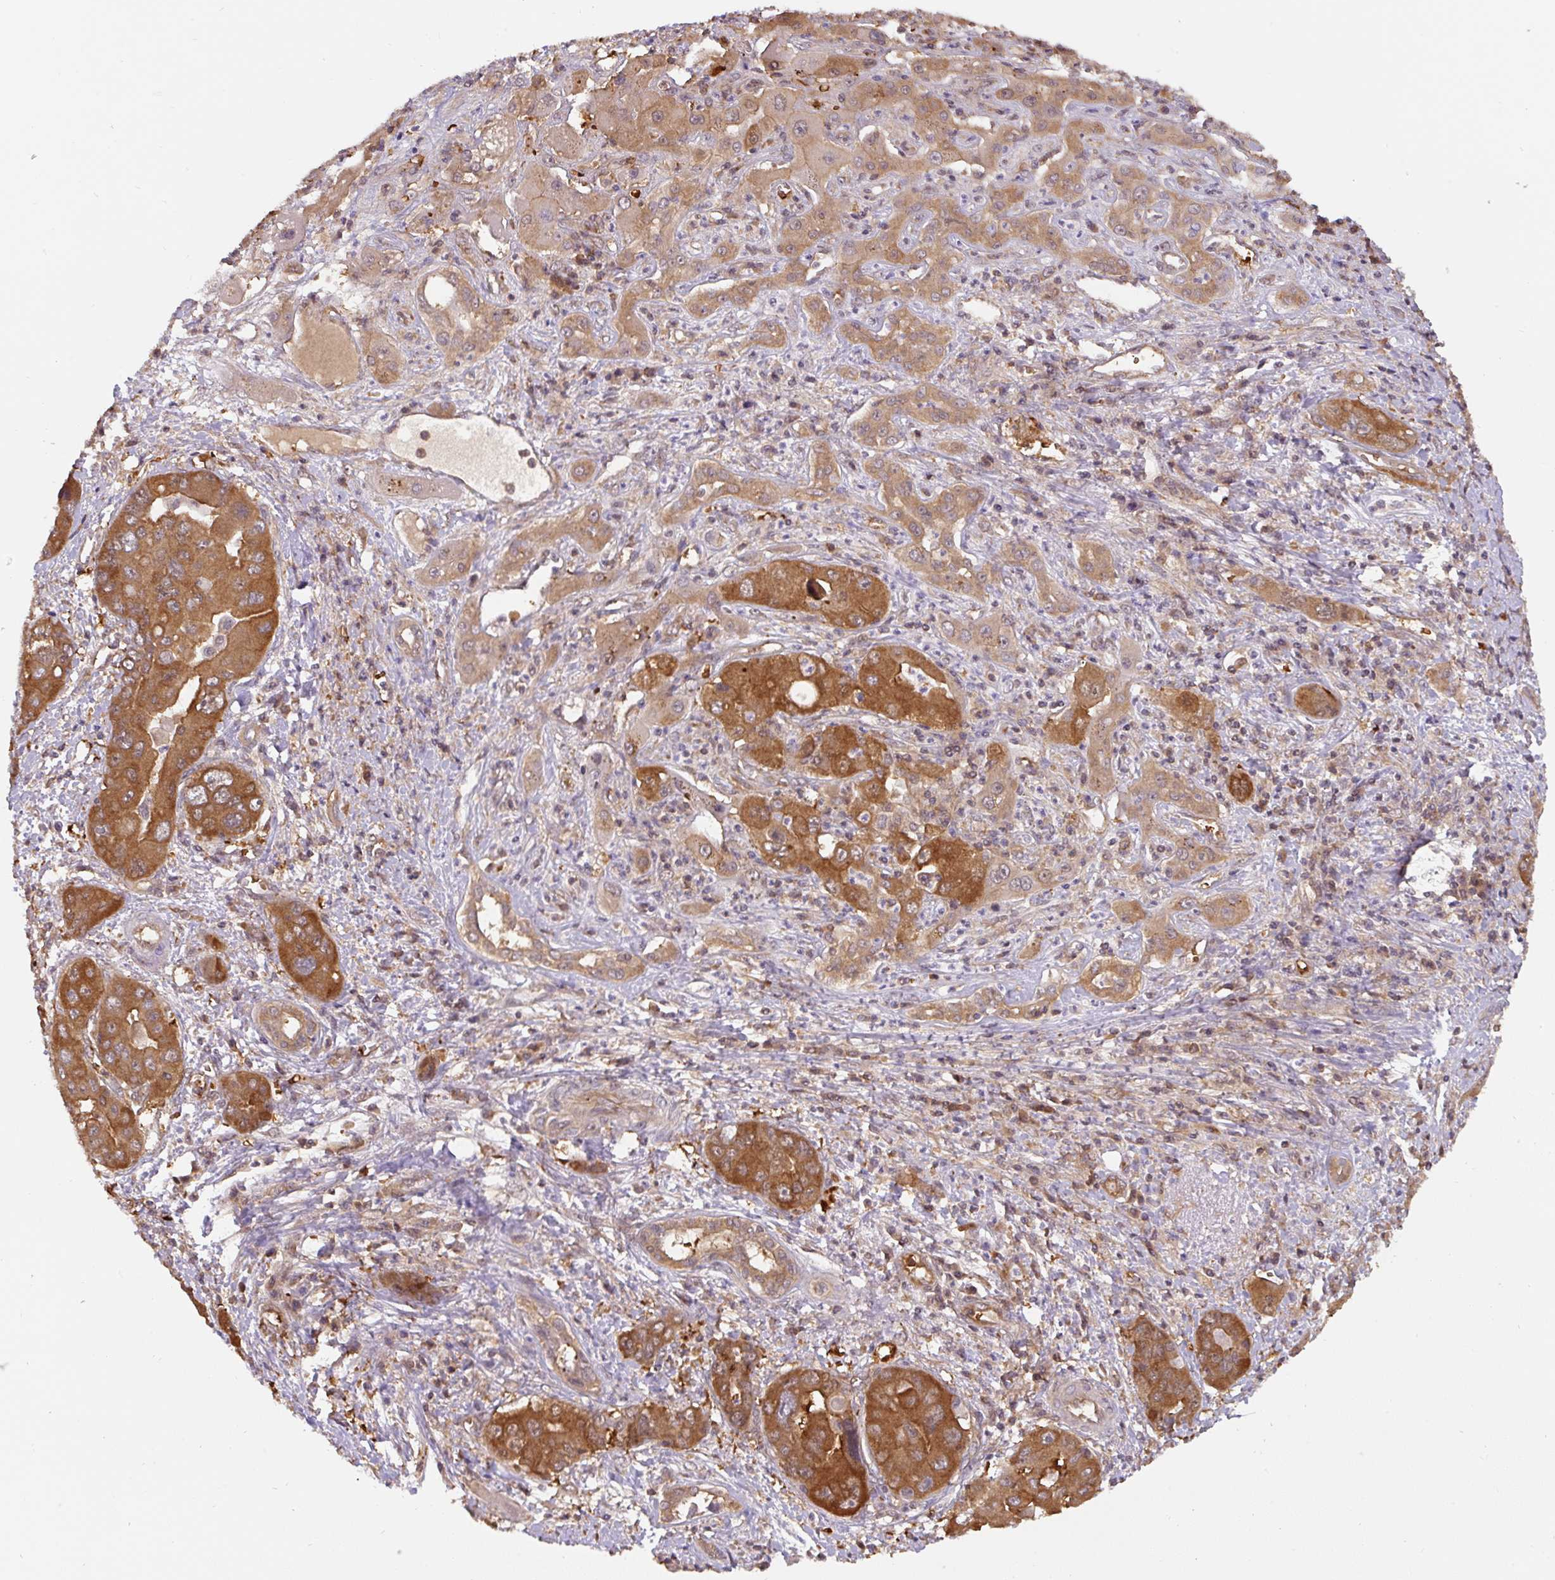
{"staining": {"intensity": "strong", "quantity": ">75%", "location": "cytoplasmic/membranous"}, "tissue": "liver cancer", "cell_type": "Tumor cells", "image_type": "cancer", "snomed": [{"axis": "morphology", "description": "Cholangiocarcinoma"}, {"axis": "topography", "description": "Liver"}], "caption": "Liver cholangiocarcinoma was stained to show a protein in brown. There is high levels of strong cytoplasmic/membranous expression in about >75% of tumor cells.", "gene": "ST13", "patient": {"sex": "male", "age": 67}}